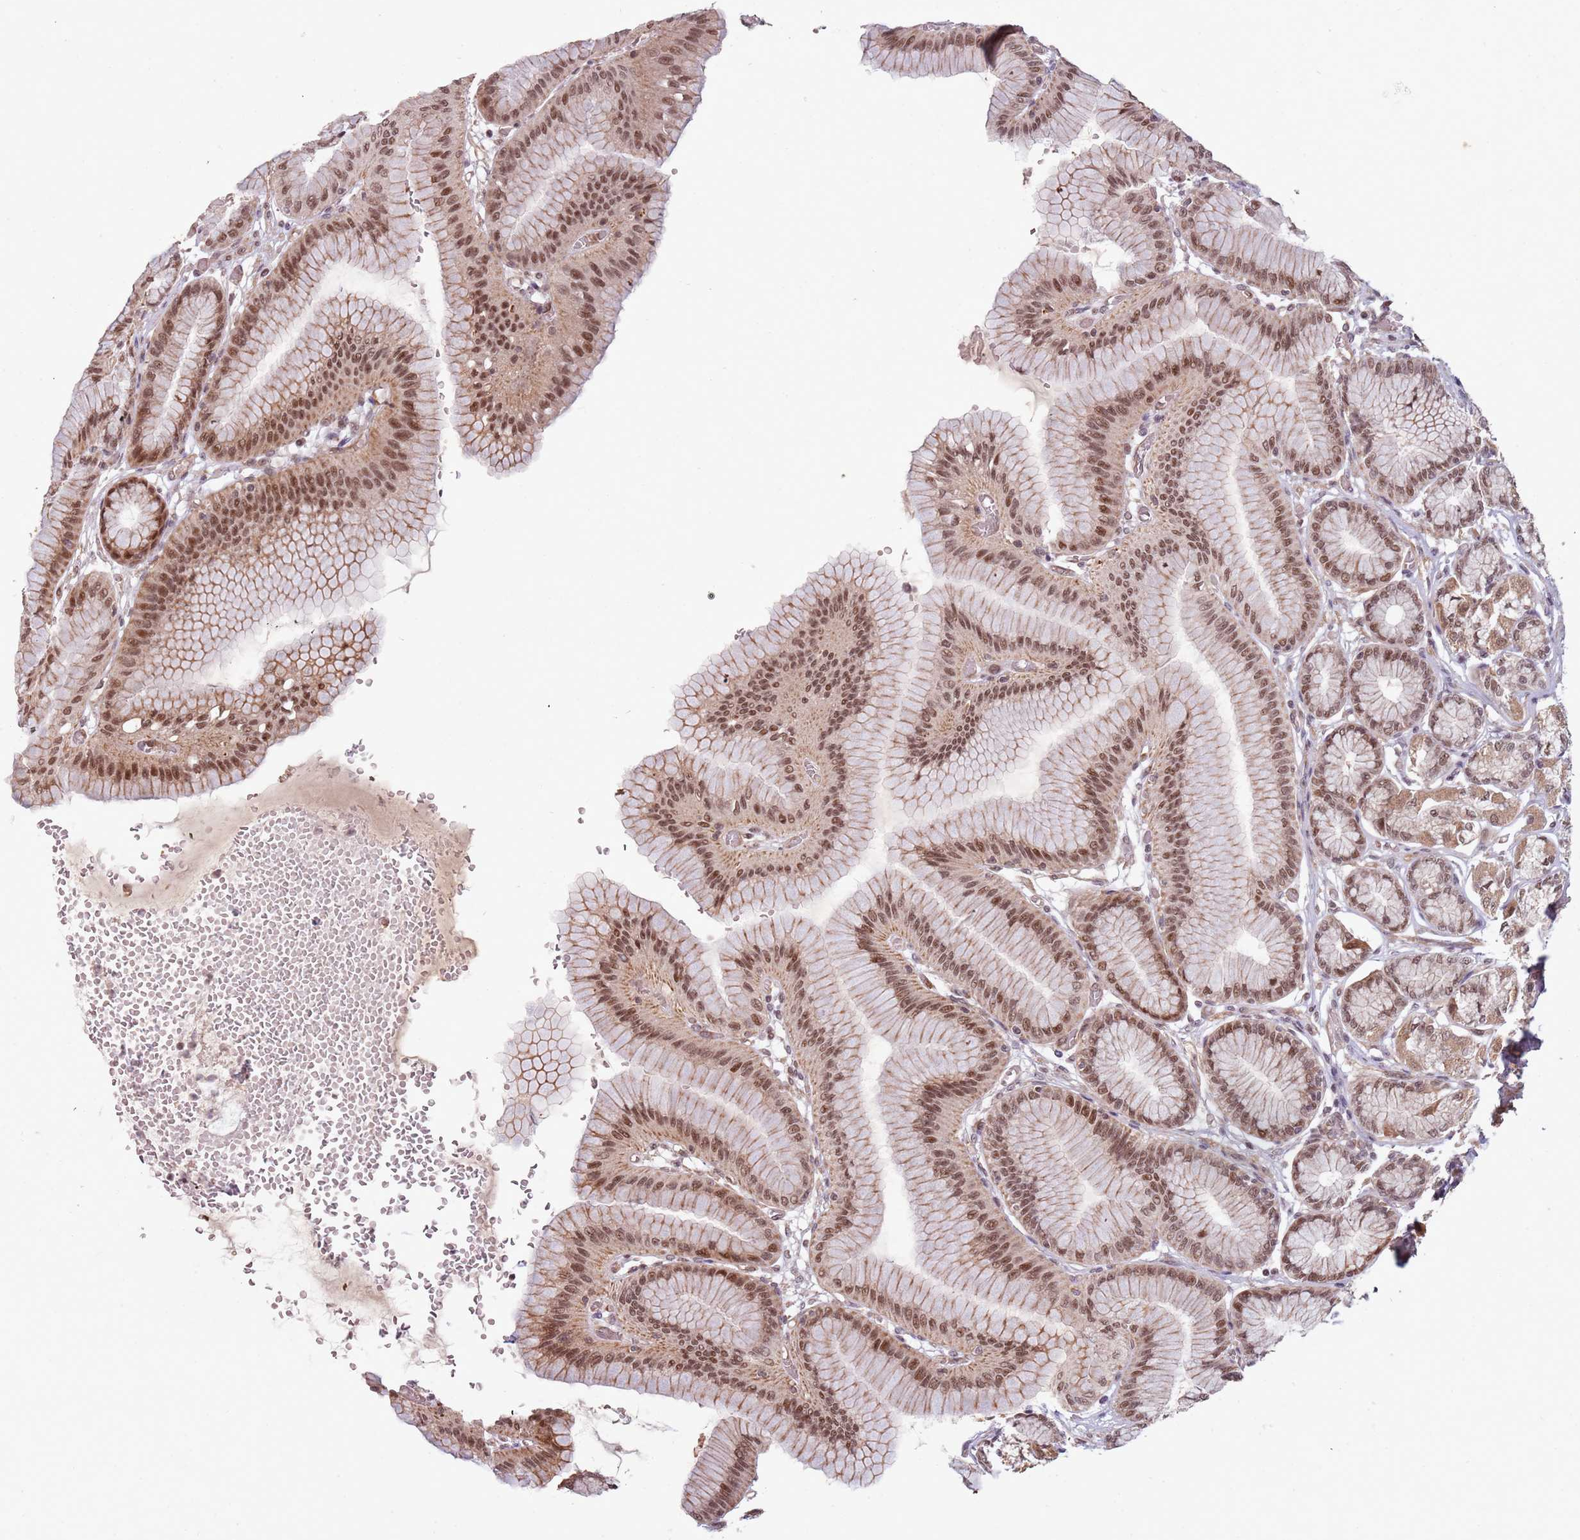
{"staining": {"intensity": "moderate", "quantity": ">75%", "location": "cytoplasmic/membranous,nuclear"}, "tissue": "stomach", "cell_type": "Glandular cells", "image_type": "normal", "snomed": [{"axis": "morphology", "description": "Normal tissue, NOS"}, {"axis": "morphology", "description": "Adenocarcinoma, NOS"}, {"axis": "morphology", "description": "Adenocarcinoma, High grade"}, {"axis": "topography", "description": "Stomach, upper"}, {"axis": "topography", "description": "Stomach"}], "caption": "Unremarkable stomach displays moderate cytoplasmic/membranous,nuclear positivity in approximately >75% of glandular cells (DAB IHC with brightfield microscopy, high magnification)..", "gene": "SUDS3", "patient": {"sex": "female", "age": 65}}